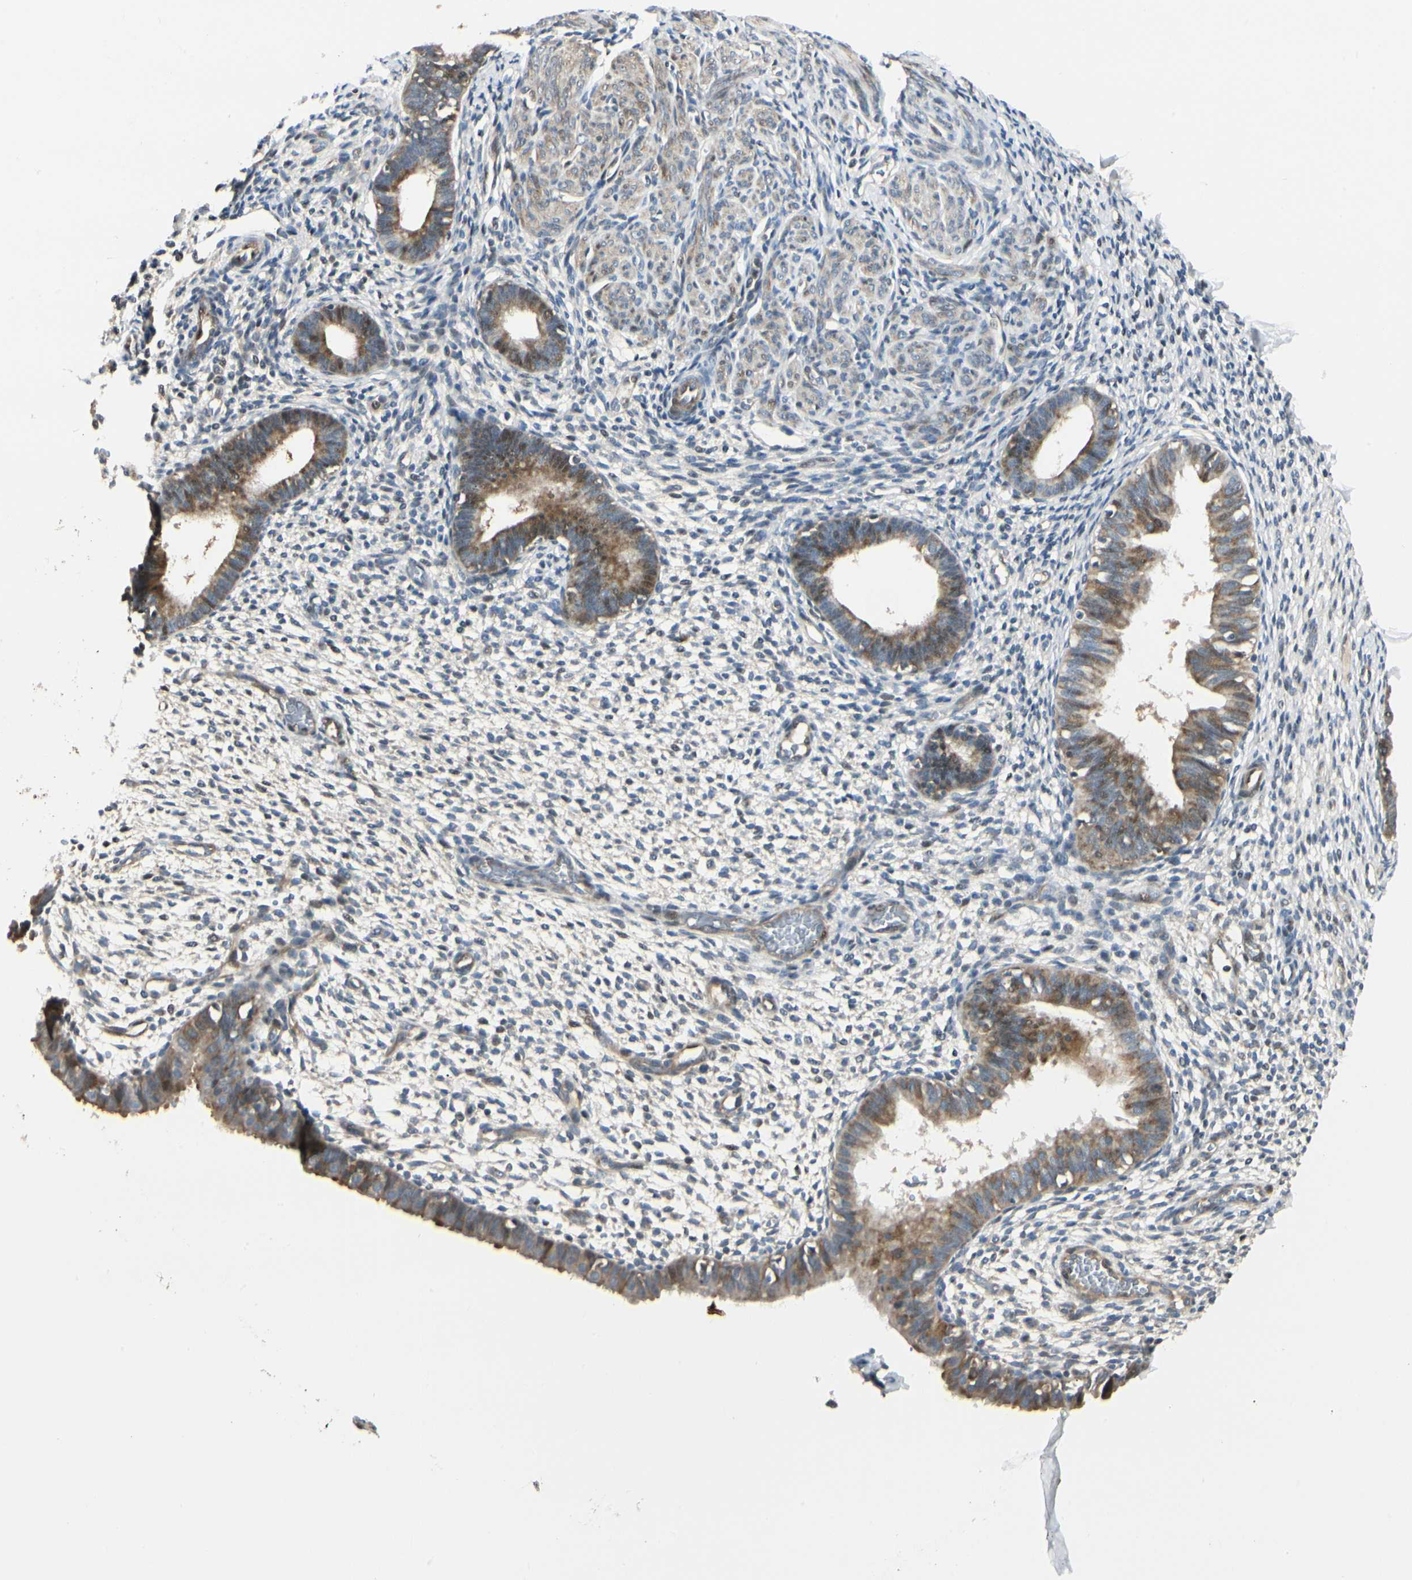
{"staining": {"intensity": "weak", "quantity": "<25%", "location": "cytoplasmic/membranous"}, "tissue": "endometrium", "cell_type": "Cells in endometrial stroma", "image_type": "normal", "snomed": [{"axis": "morphology", "description": "Normal tissue, NOS"}, {"axis": "topography", "description": "Endometrium"}], "caption": "Image shows no significant protein positivity in cells in endometrial stroma of benign endometrium. (DAB (3,3'-diaminobenzidine) immunohistochemistry, high magnification).", "gene": "P4HA3", "patient": {"sex": "female", "age": 61}}